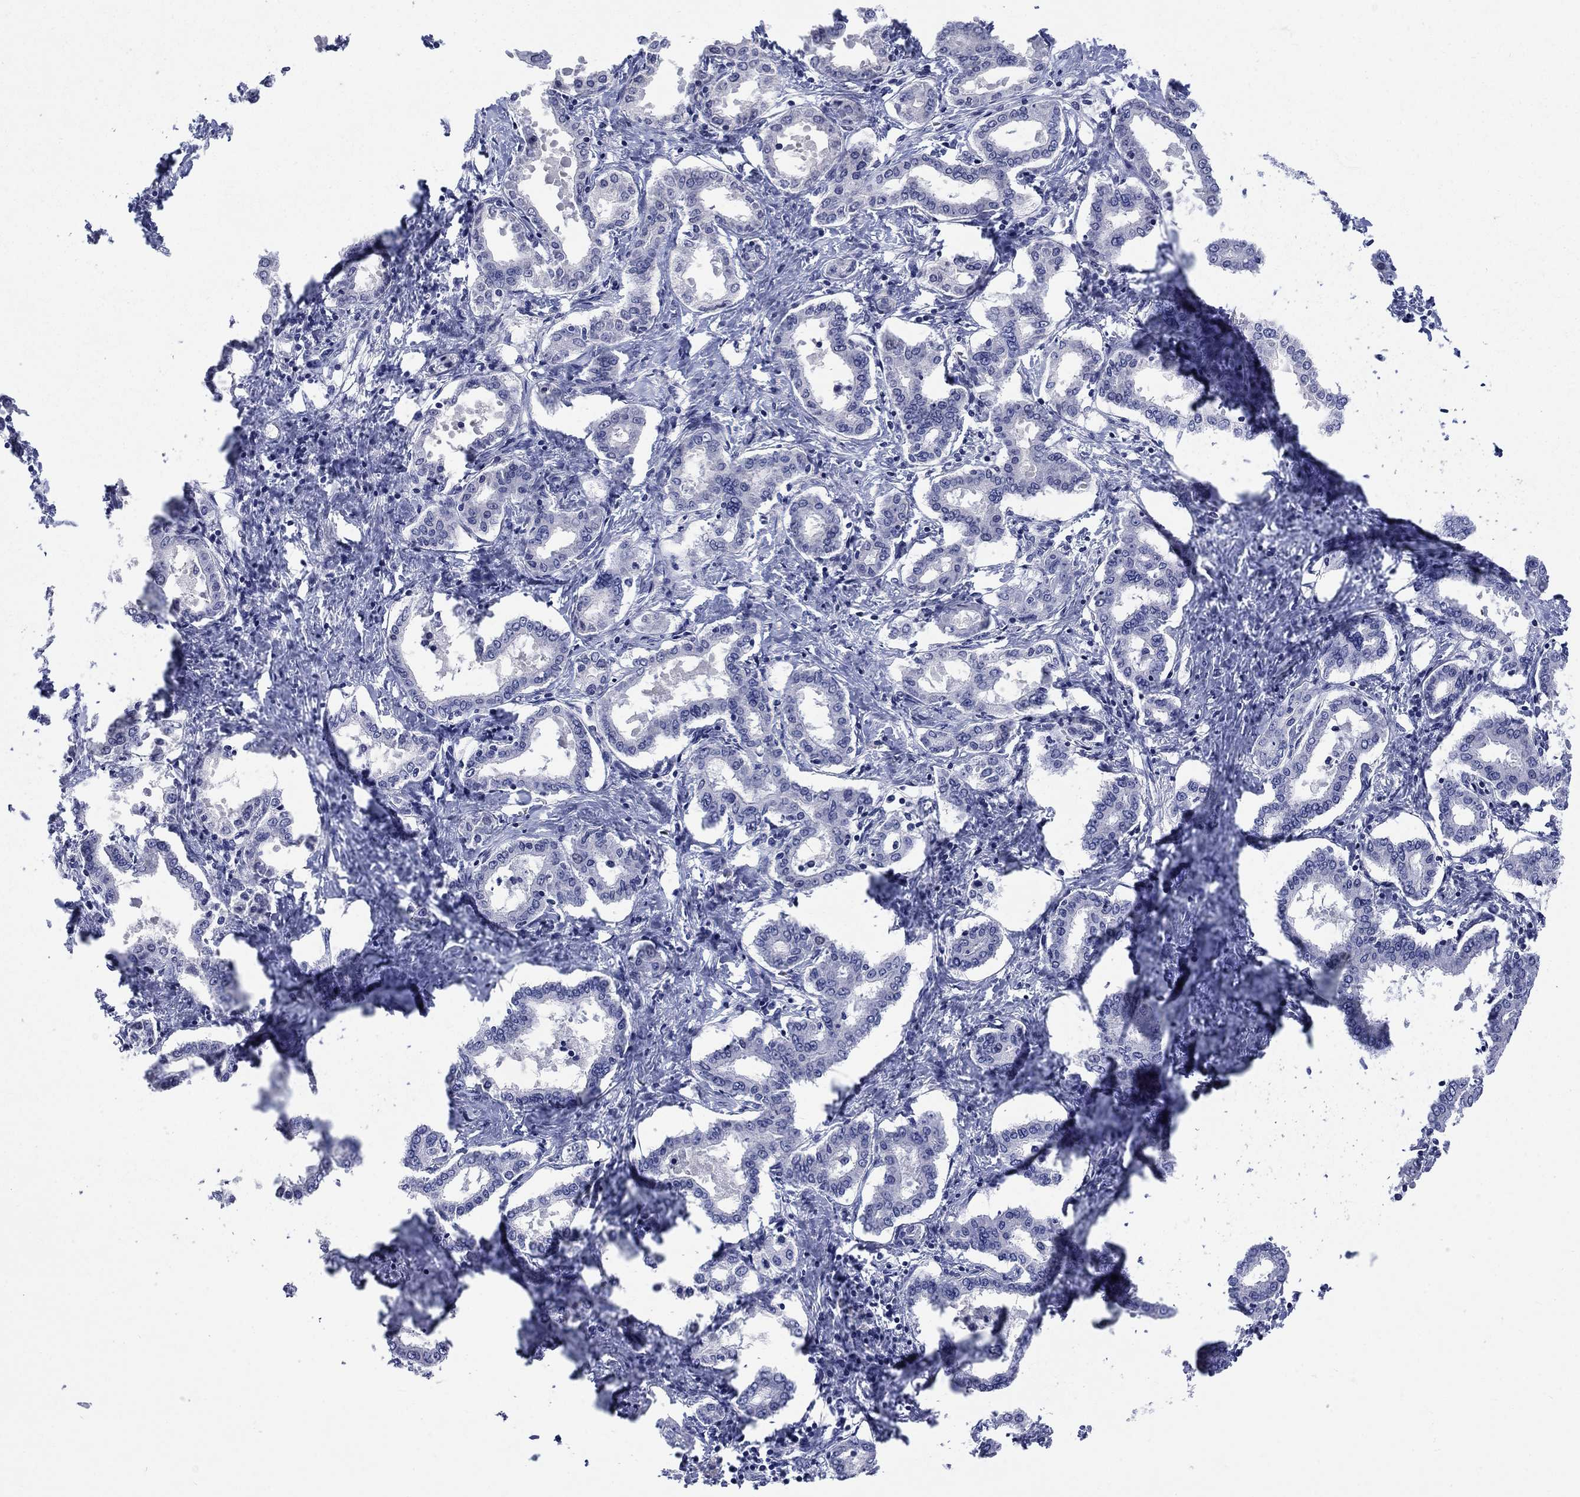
{"staining": {"intensity": "negative", "quantity": "none", "location": "none"}, "tissue": "liver cancer", "cell_type": "Tumor cells", "image_type": "cancer", "snomed": [{"axis": "morphology", "description": "Cholangiocarcinoma"}, {"axis": "topography", "description": "Liver"}], "caption": "This histopathology image is of liver cholangiocarcinoma stained with IHC to label a protein in brown with the nuclei are counter-stained blue. There is no positivity in tumor cells. The staining is performed using DAB brown chromogen with nuclei counter-stained in using hematoxylin.", "gene": "EGFLAM", "patient": {"sex": "female", "age": 47}}